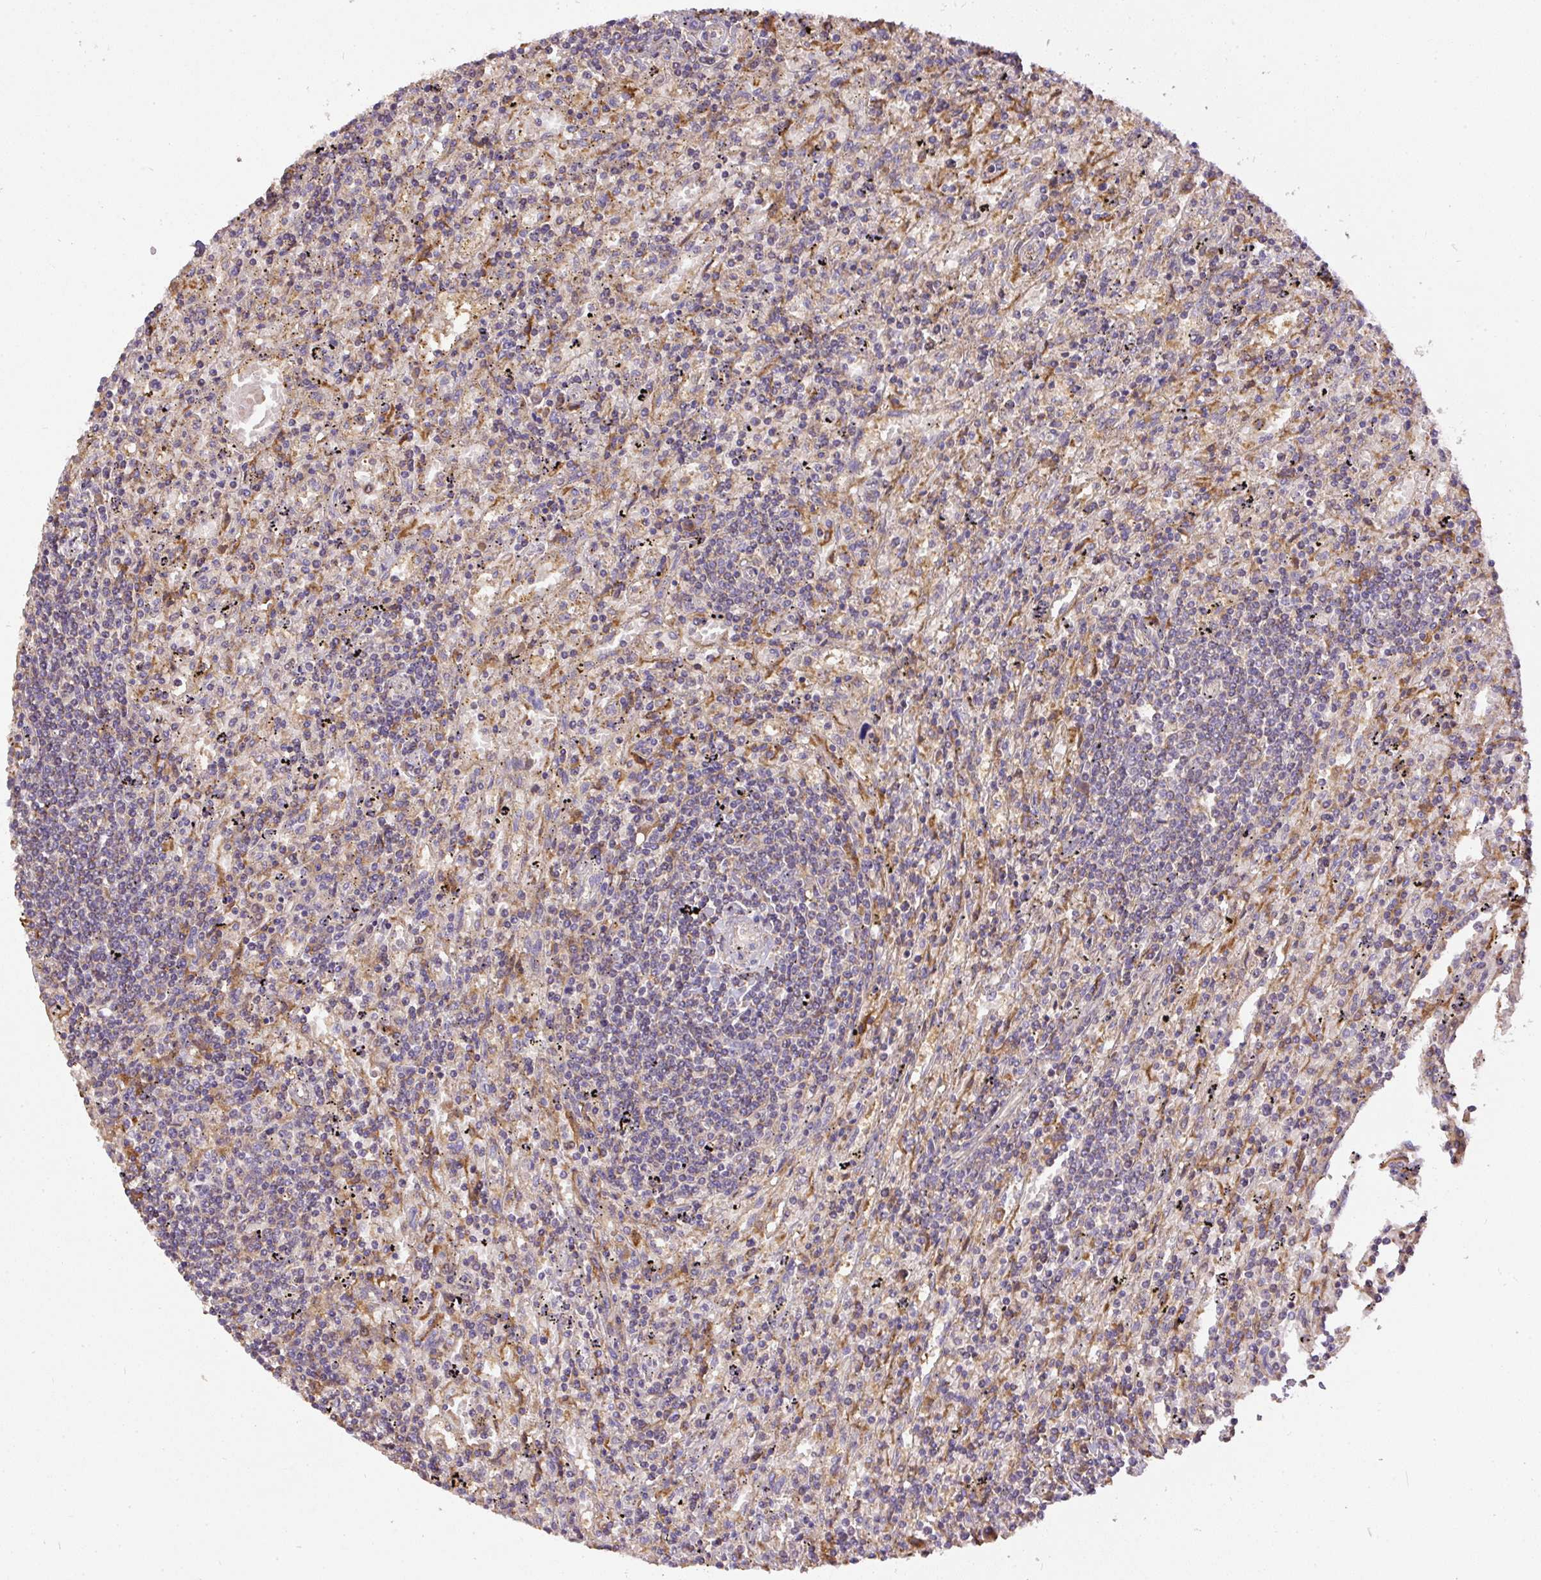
{"staining": {"intensity": "negative", "quantity": "none", "location": "none"}, "tissue": "lymphoma", "cell_type": "Tumor cells", "image_type": "cancer", "snomed": [{"axis": "morphology", "description": "Malignant lymphoma, non-Hodgkin's type, Low grade"}, {"axis": "topography", "description": "Spleen"}], "caption": "This image is of low-grade malignant lymphoma, non-Hodgkin's type stained with immunohistochemistry to label a protein in brown with the nuclei are counter-stained blue. There is no expression in tumor cells.", "gene": "DAPK1", "patient": {"sex": "male", "age": 76}}